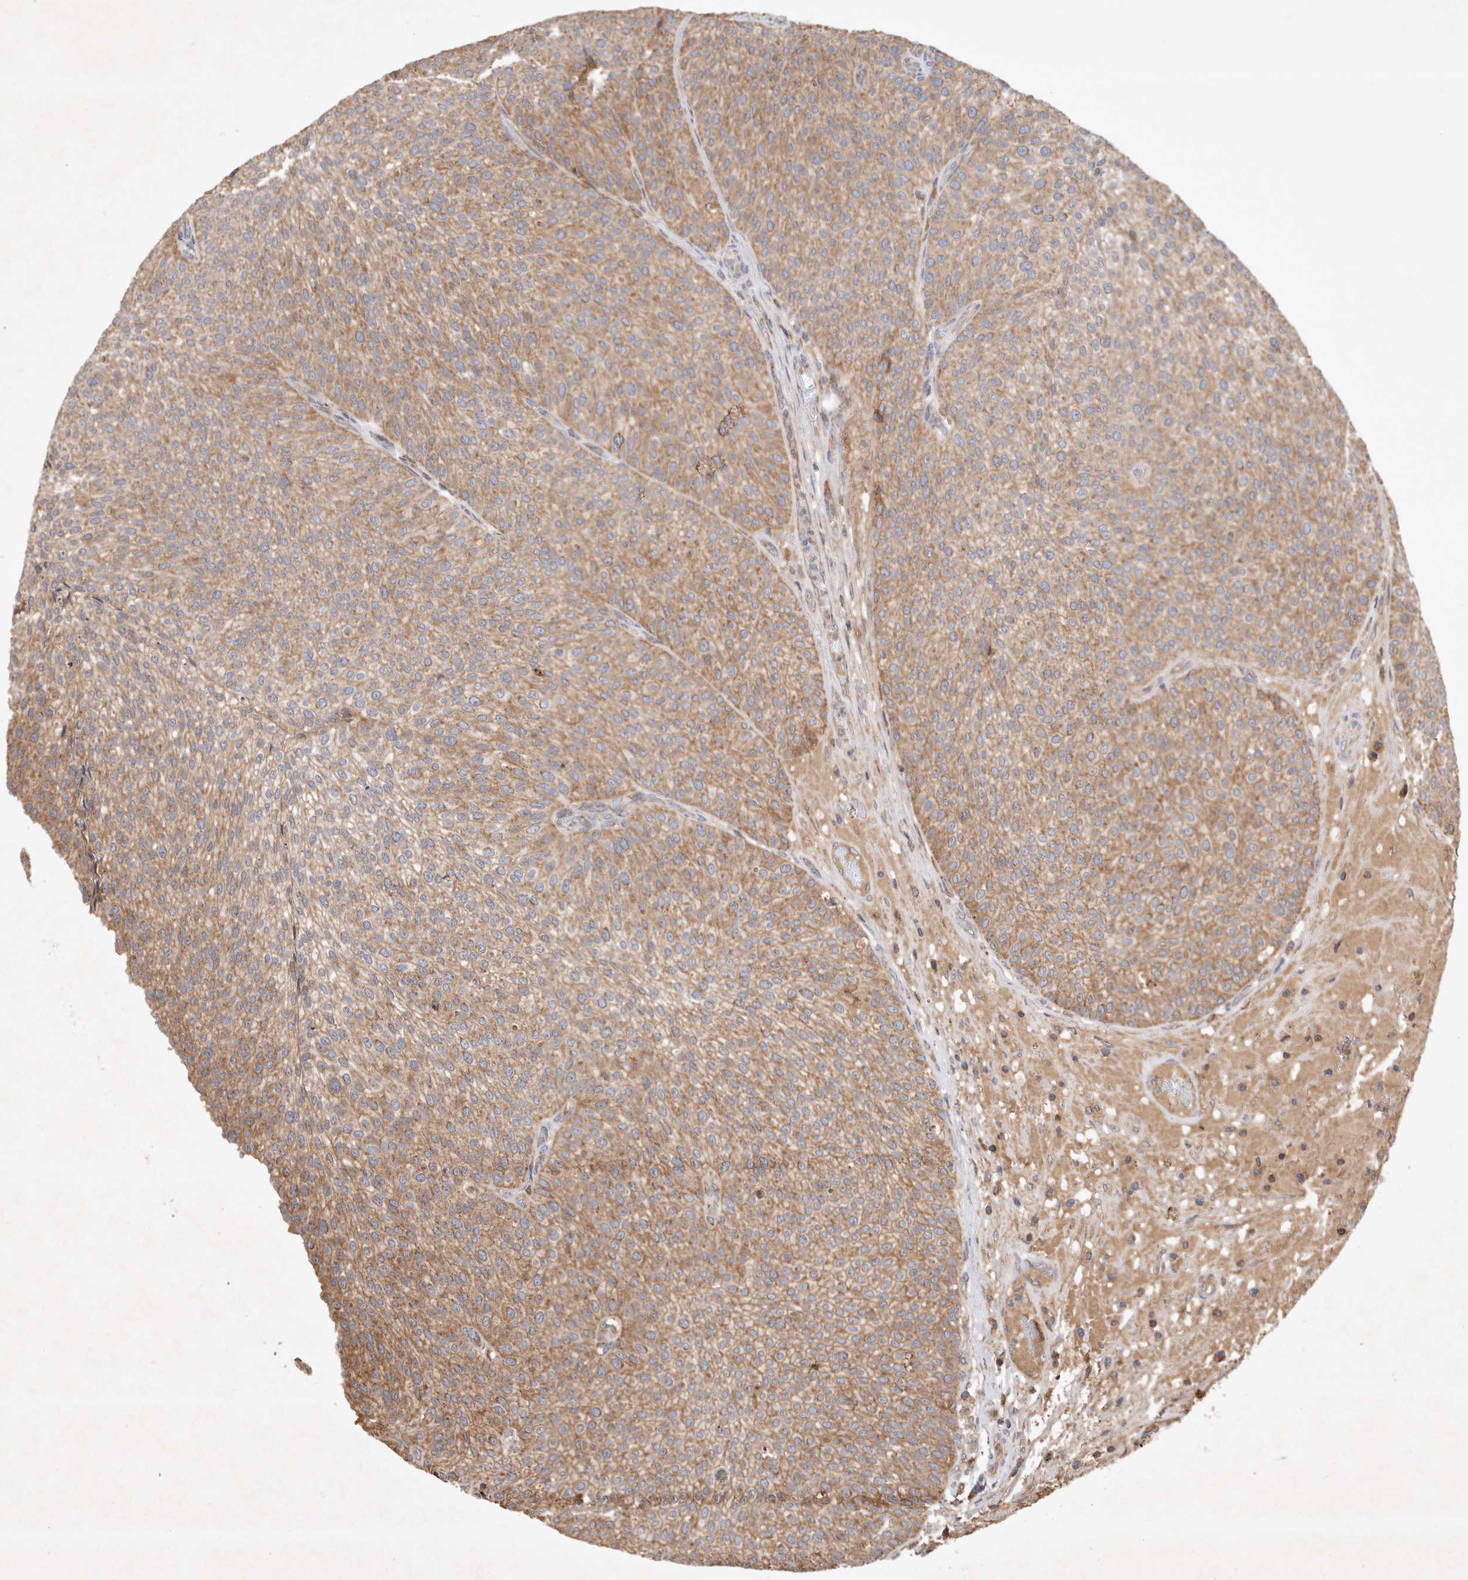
{"staining": {"intensity": "moderate", "quantity": ">75%", "location": "cytoplasmic/membranous"}, "tissue": "urothelial cancer", "cell_type": "Tumor cells", "image_type": "cancer", "snomed": [{"axis": "morphology", "description": "Normal tissue, NOS"}, {"axis": "morphology", "description": "Urothelial carcinoma, Low grade"}, {"axis": "topography", "description": "Smooth muscle"}, {"axis": "topography", "description": "Urinary bladder"}], "caption": "A medium amount of moderate cytoplasmic/membranous positivity is appreciated in approximately >75% of tumor cells in urothelial cancer tissue. The protein is stained brown, and the nuclei are stained in blue (DAB (3,3'-diaminobenzidine) IHC with brightfield microscopy, high magnification).", "gene": "SERAC1", "patient": {"sex": "male", "age": 60}}